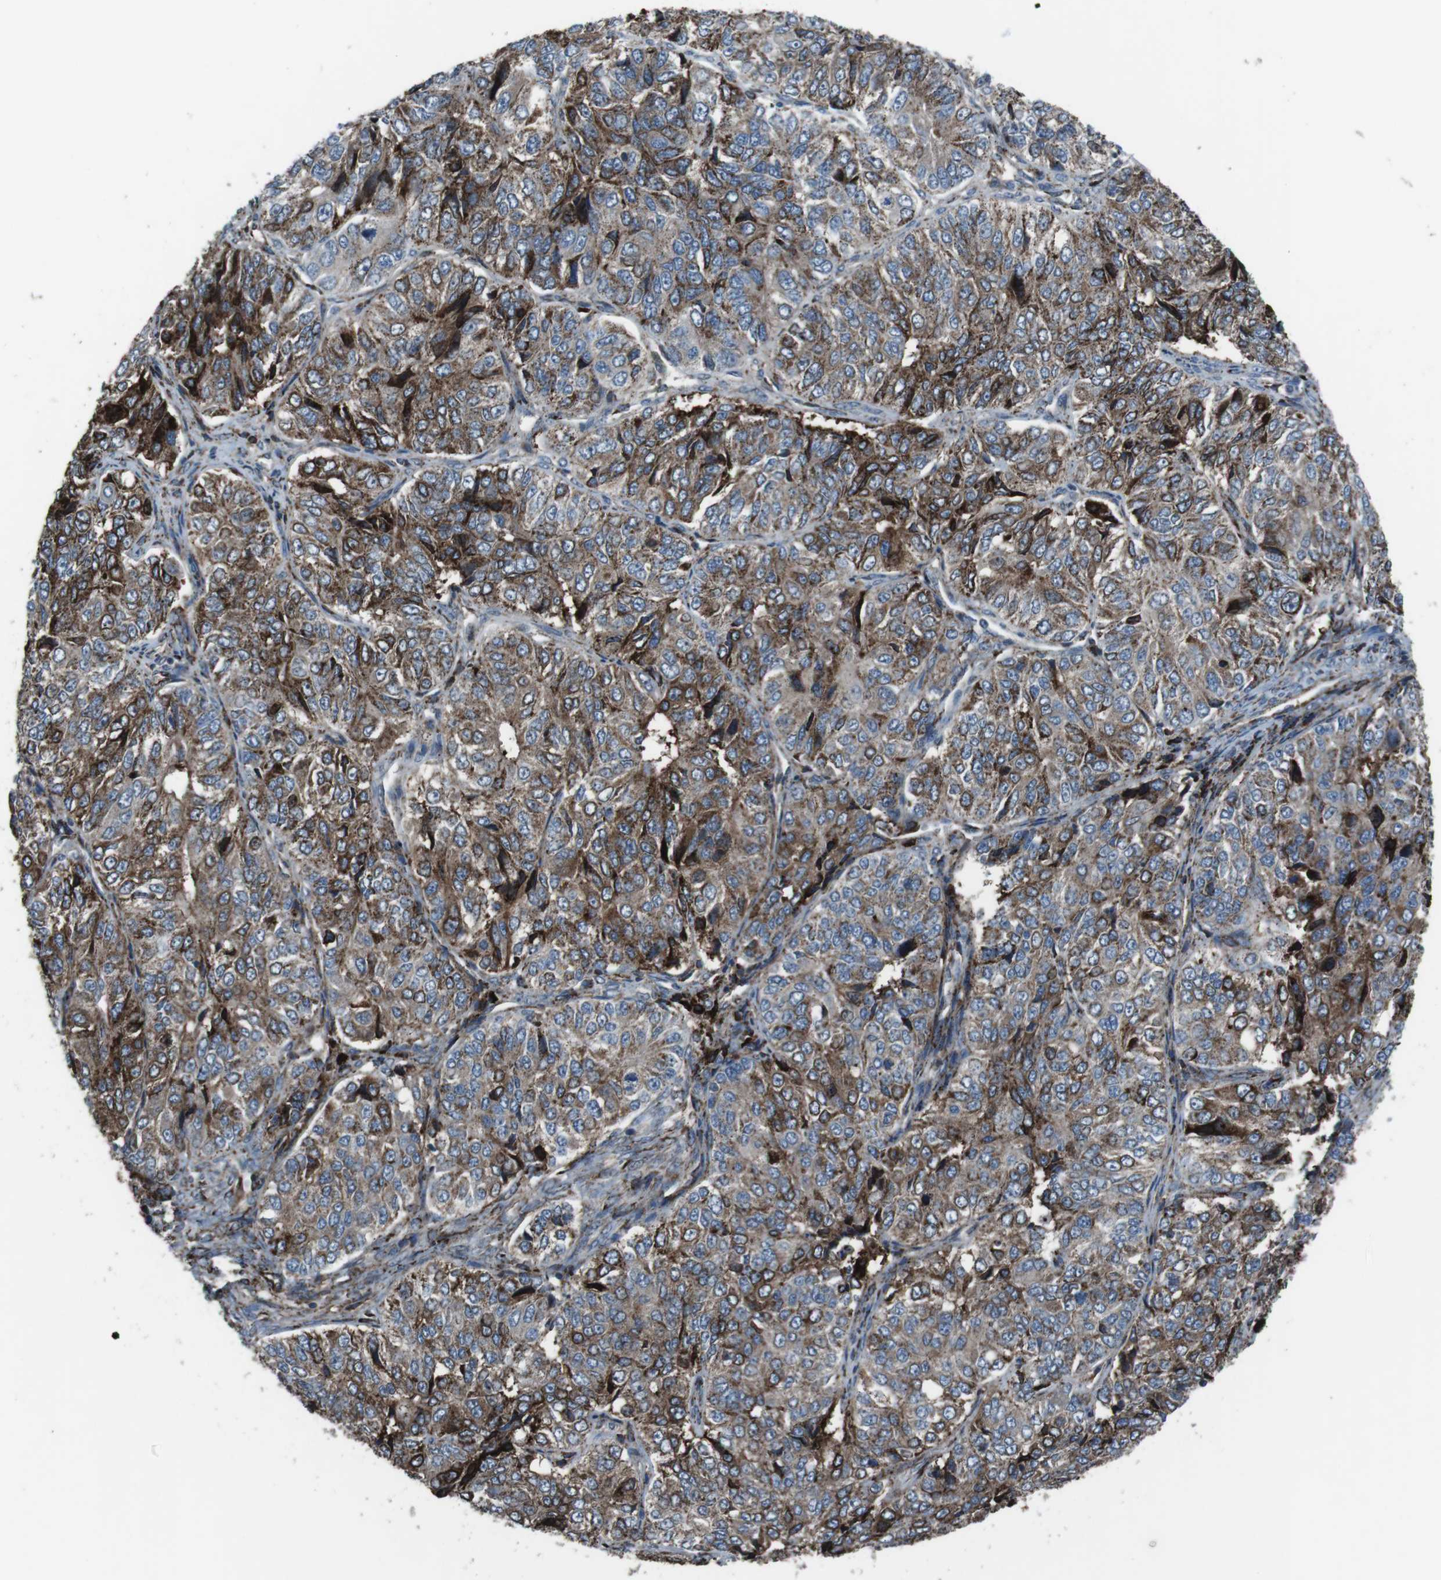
{"staining": {"intensity": "strong", "quantity": "25%-75%", "location": "cytoplasmic/membranous"}, "tissue": "ovarian cancer", "cell_type": "Tumor cells", "image_type": "cancer", "snomed": [{"axis": "morphology", "description": "Carcinoma, endometroid"}, {"axis": "topography", "description": "Ovary"}], "caption": "The image demonstrates a brown stain indicating the presence of a protein in the cytoplasmic/membranous of tumor cells in ovarian endometroid carcinoma.", "gene": "GDF10", "patient": {"sex": "female", "age": 51}}